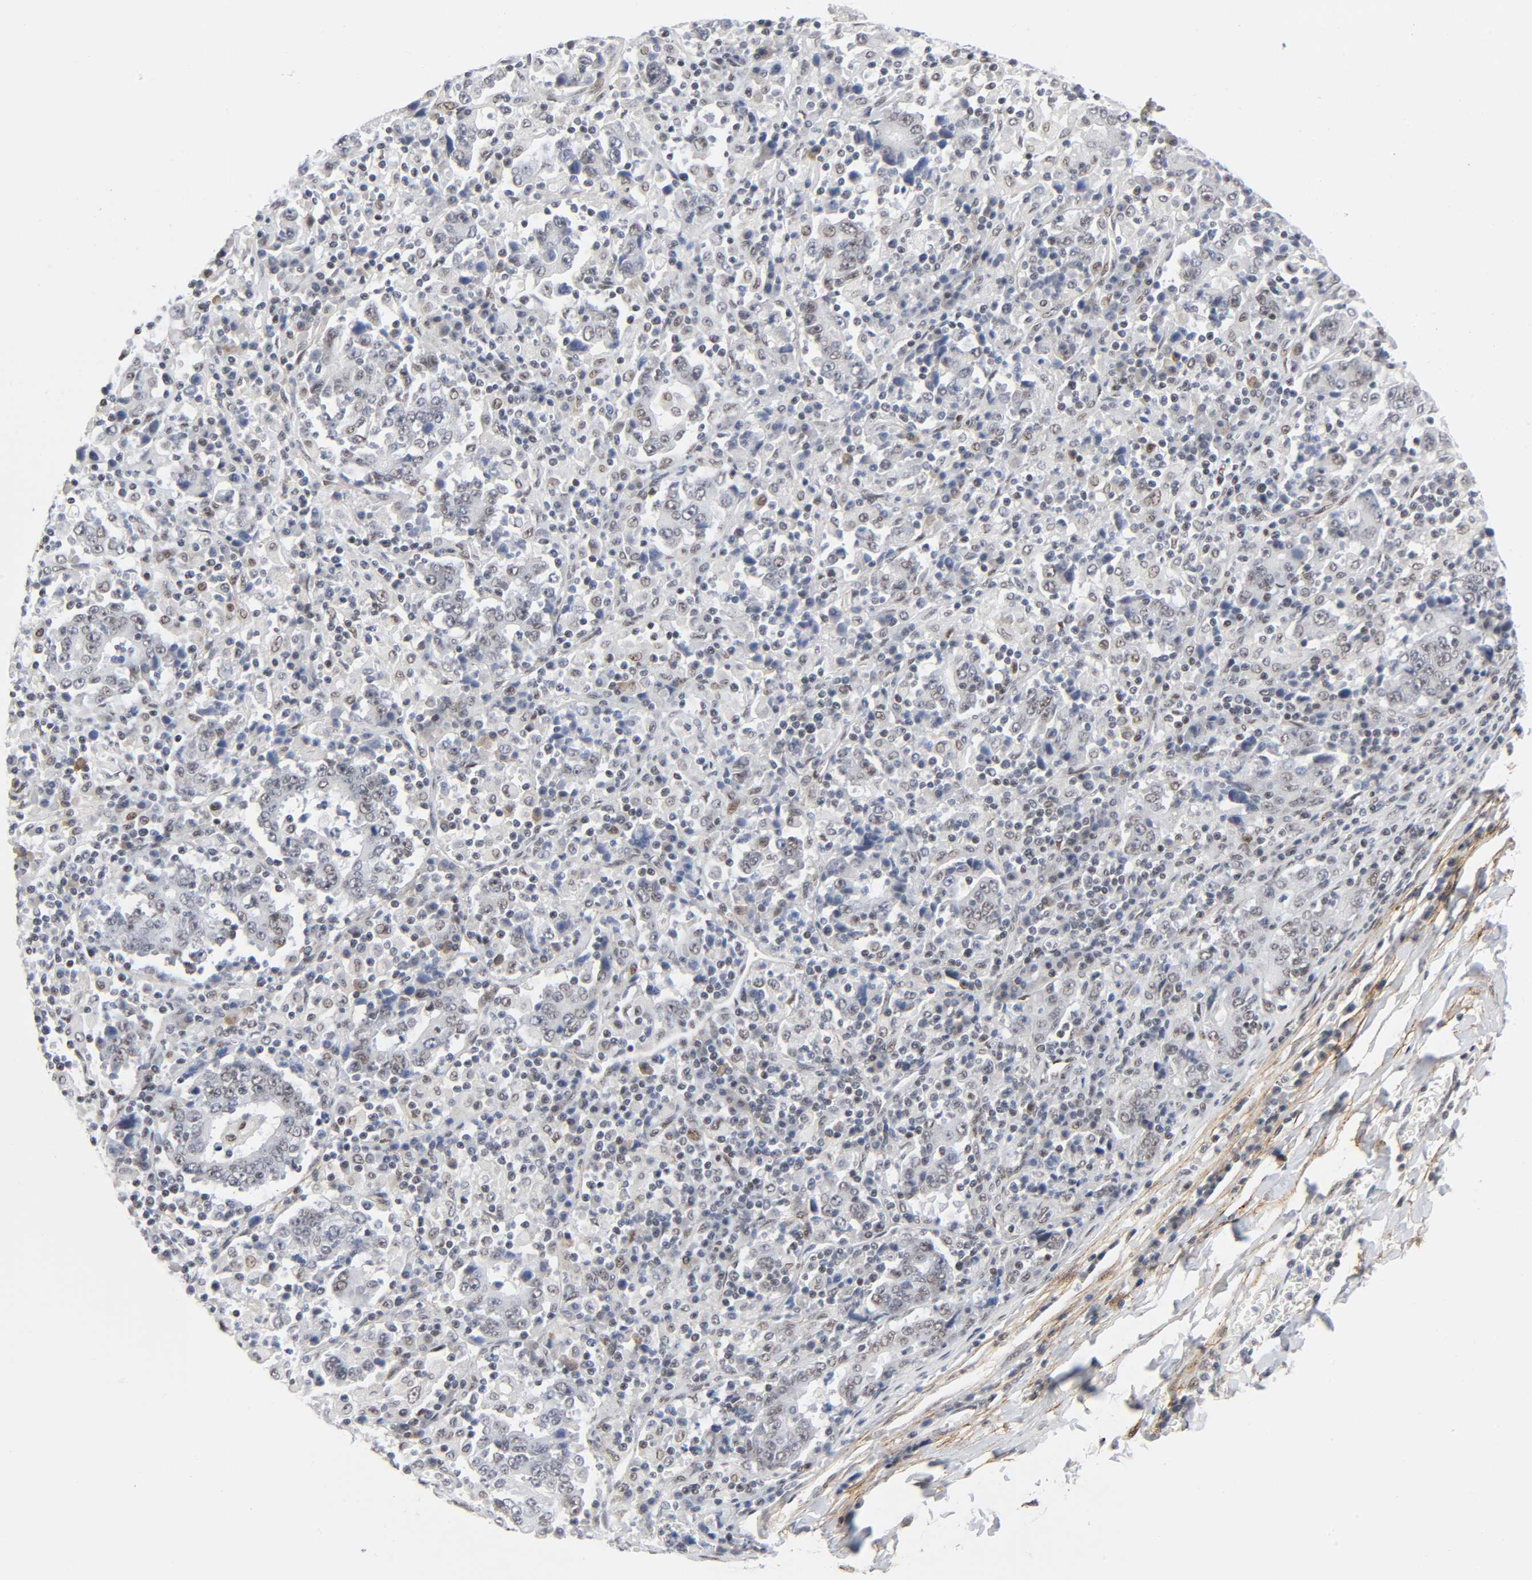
{"staining": {"intensity": "weak", "quantity": "25%-75%", "location": "nuclear"}, "tissue": "stomach cancer", "cell_type": "Tumor cells", "image_type": "cancer", "snomed": [{"axis": "morphology", "description": "Normal tissue, NOS"}, {"axis": "morphology", "description": "Adenocarcinoma, NOS"}, {"axis": "topography", "description": "Stomach, upper"}, {"axis": "topography", "description": "Stomach"}], "caption": "Weak nuclear staining is seen in approximately 25%-75% of tumor cells in stomach adenocarcinoma. (DAB = brown stain, brightfield microscopy at high magnification).", "gene": "DIDO1", "patient": {"sex": "male", "age": 59}}